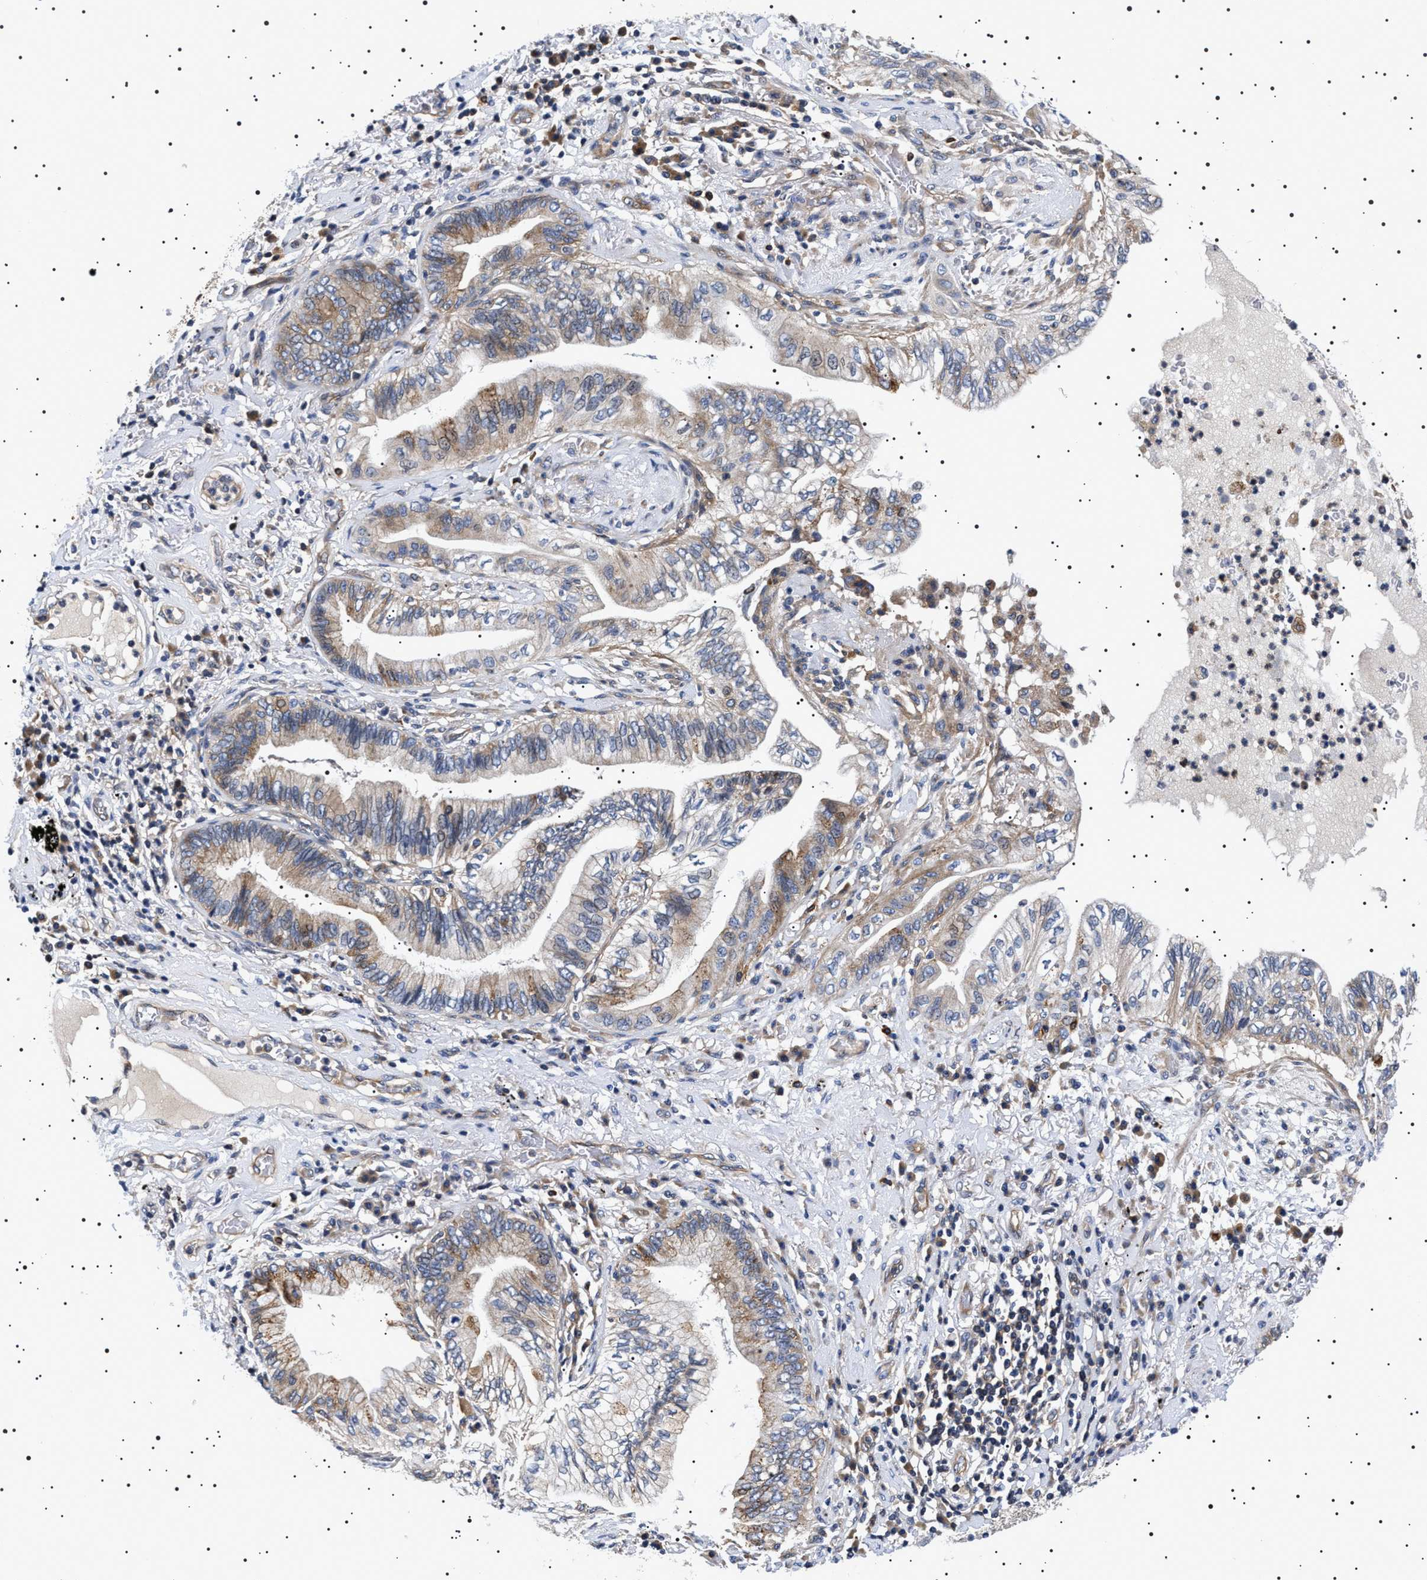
{"staining": {"intensity": "moderate", "quantity": "25%-75%", "location": "cytoplasmic/membranous"}, "tissue": "lung cancer", "cell_type": "Tumor cells", "image_type": "cancer", "snomed": [{"axis": "morphology", "description": "Normal tissue, NOS"}, {"axis": "morphology", "description": "Adenocarcinoma, NOS"}, {"axis": "topography", "description": "Bronchus"}, {"axis": "topography", "description": "Lung"}], "caption": "An image of human adenocarcinoma (lung) stained for a protein shows moderate cytoplasmic/membranous brown staining in tumor cells.", "gene": "SLC4A7", "patient": {"sex": "female", "age": 70}}